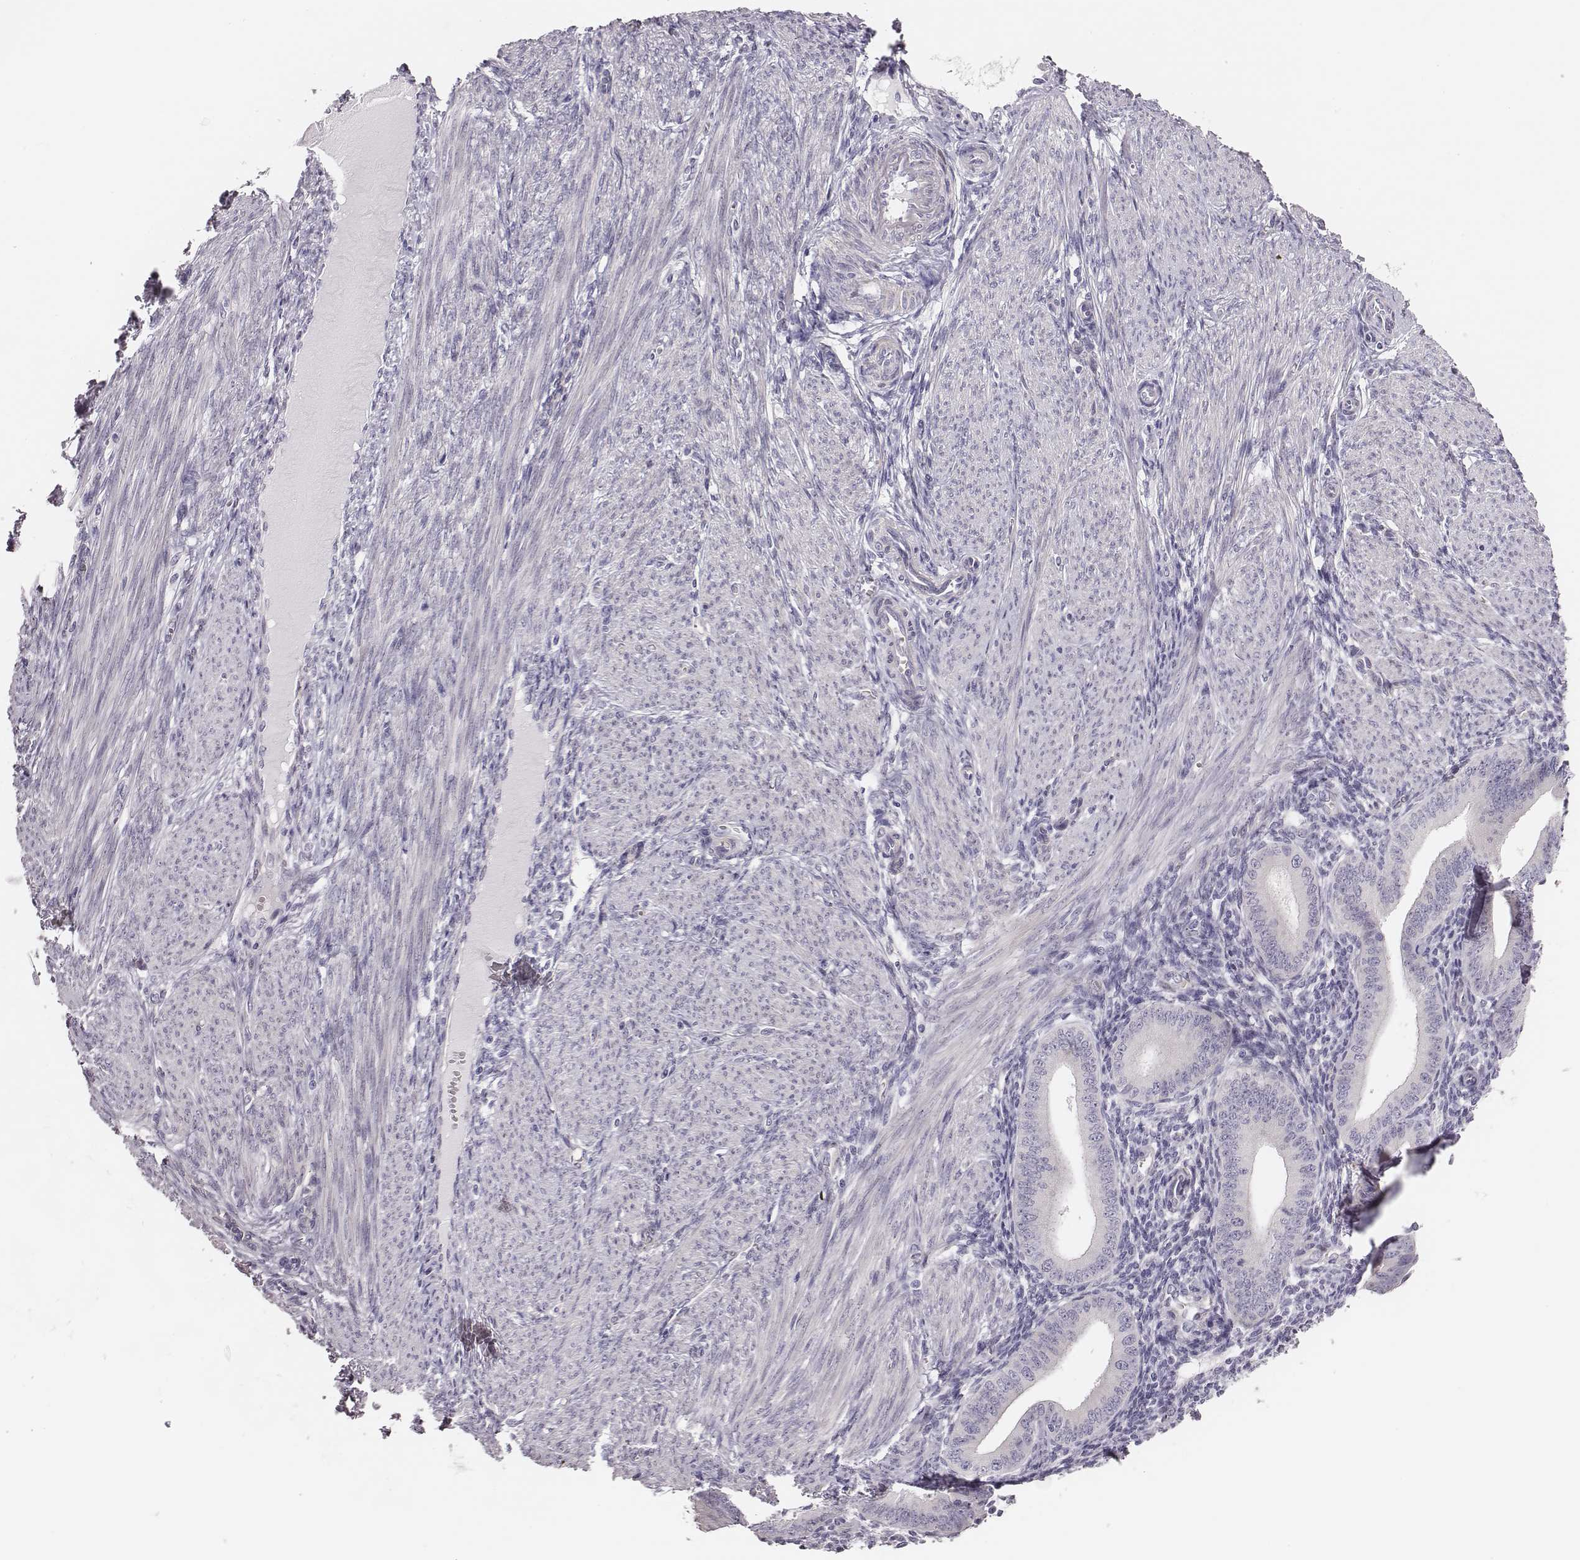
{"staining": {"intensity": "negative", "quantity": "none", "location": "none"}, "tissue": "endometrium", "cell_type": "Cells in endometrial stroma", "image_type": "normal", "snomed": [{"axis": "morphology", "description": "Normal tissue, NOS"}, {"axis": "topography", "description": "Endometrium"}], "caption": "Immunohistochemistry (IHC) of unremarkable endometrium shows no expression in cells in endometrial stroma.", "gene": "SCML2", "patient": {"sex": "female", "age": 39}}